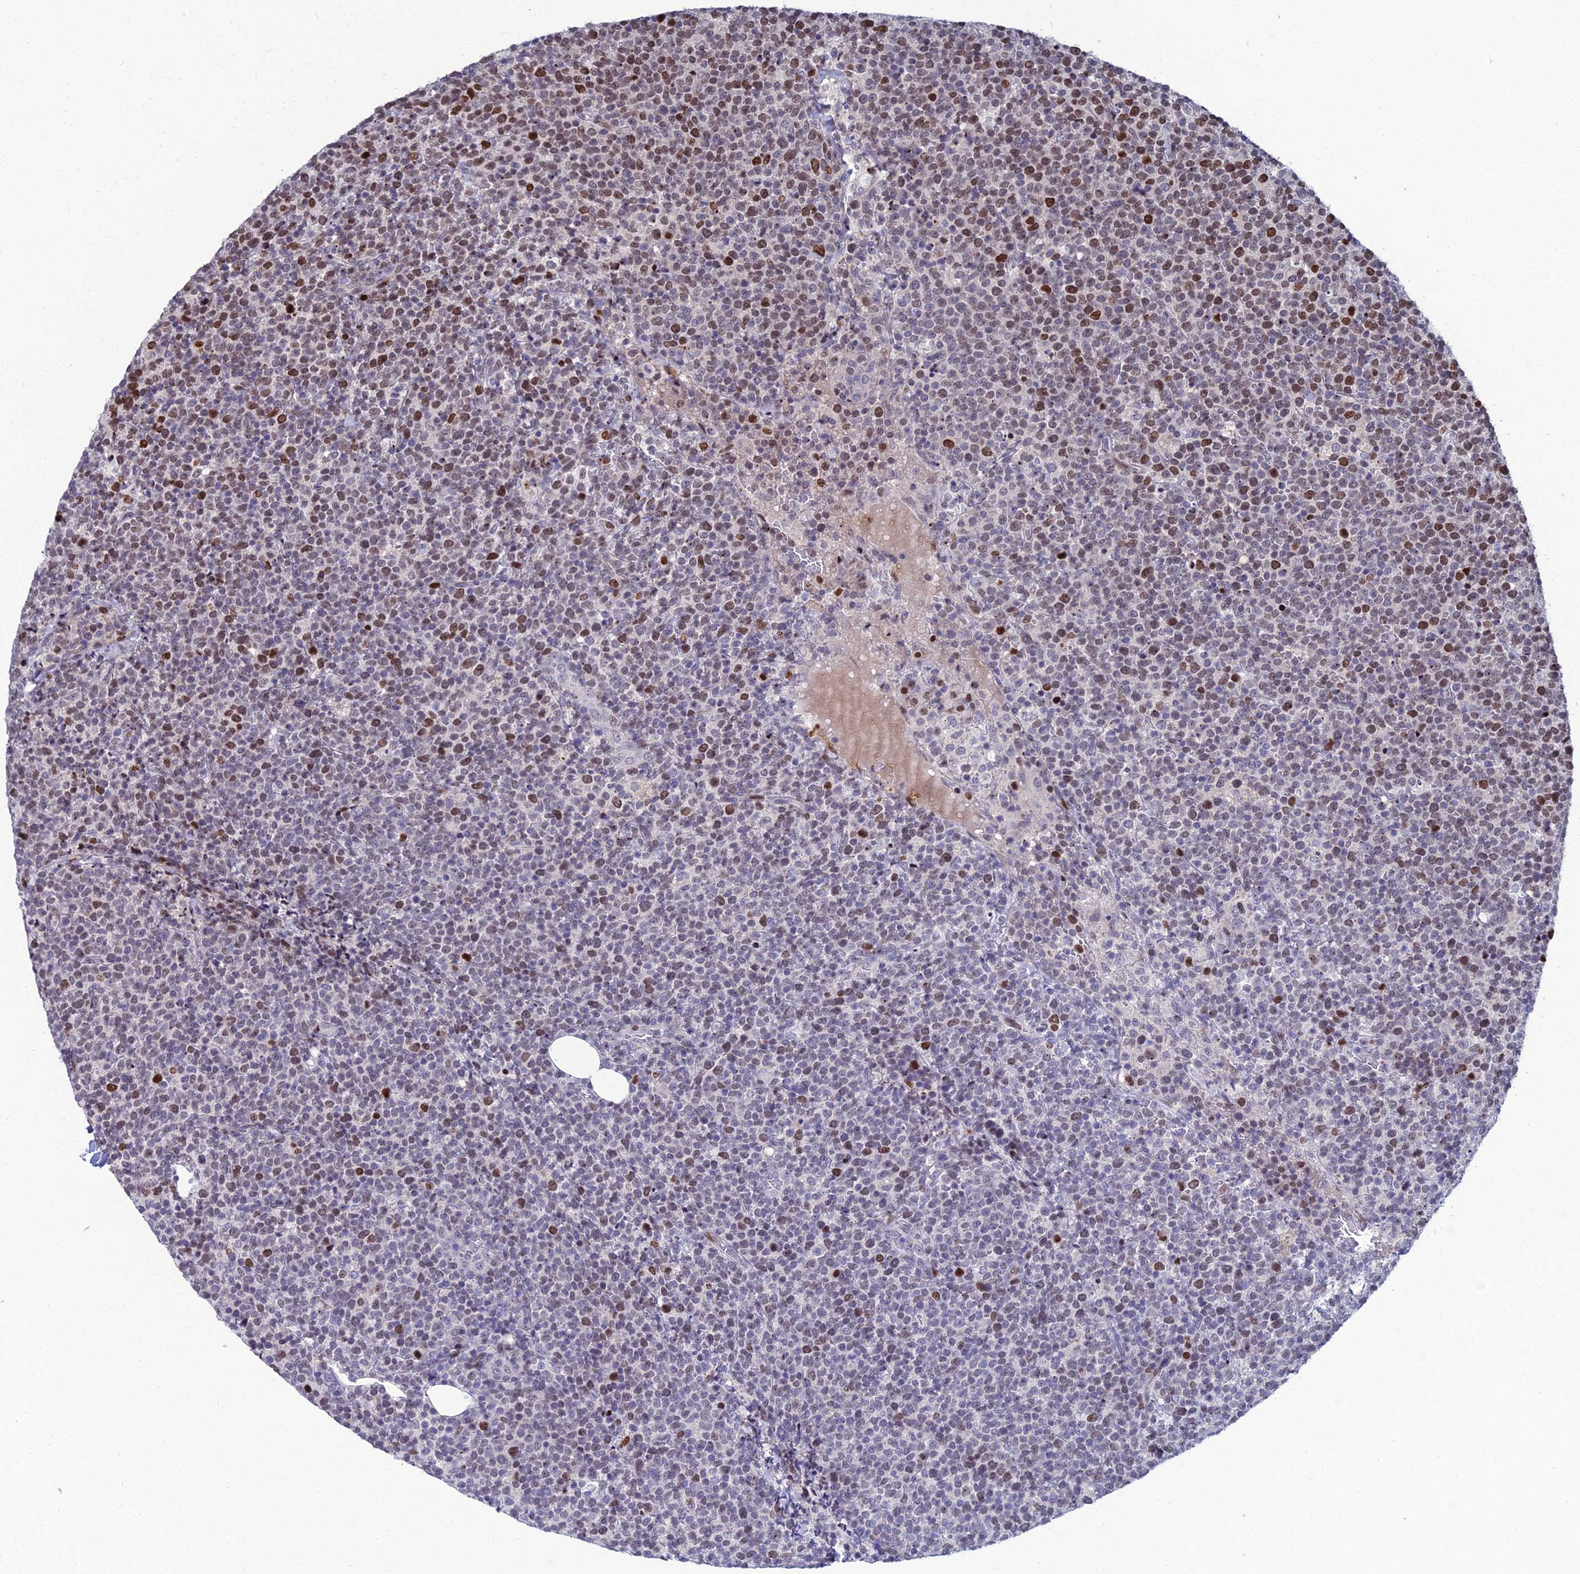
{"staining": {"intensity": "moderate", "quantity": "<25%", "location": "nuclear"}, "tissue": "lymphoma", "cell_type": "Tumor cells", "image_type": "cancer", "snomed": [{"axis": "morphology", "description": "Malignant lymphoma, non-Hodgkin's type, High grade"}, {"axis": "topography", "description": "Lymph node"}], "caption": "Immunohistochemistry (IHC) (DAB) staining of lymphoma shows moderate nuclear protein positivity in about <25% of tumor cells. Ihc stains the protein in brown and the nuclei are stained blue.", "gene": "TAF9B", "patient": {"sex": "male", "age": 61}}